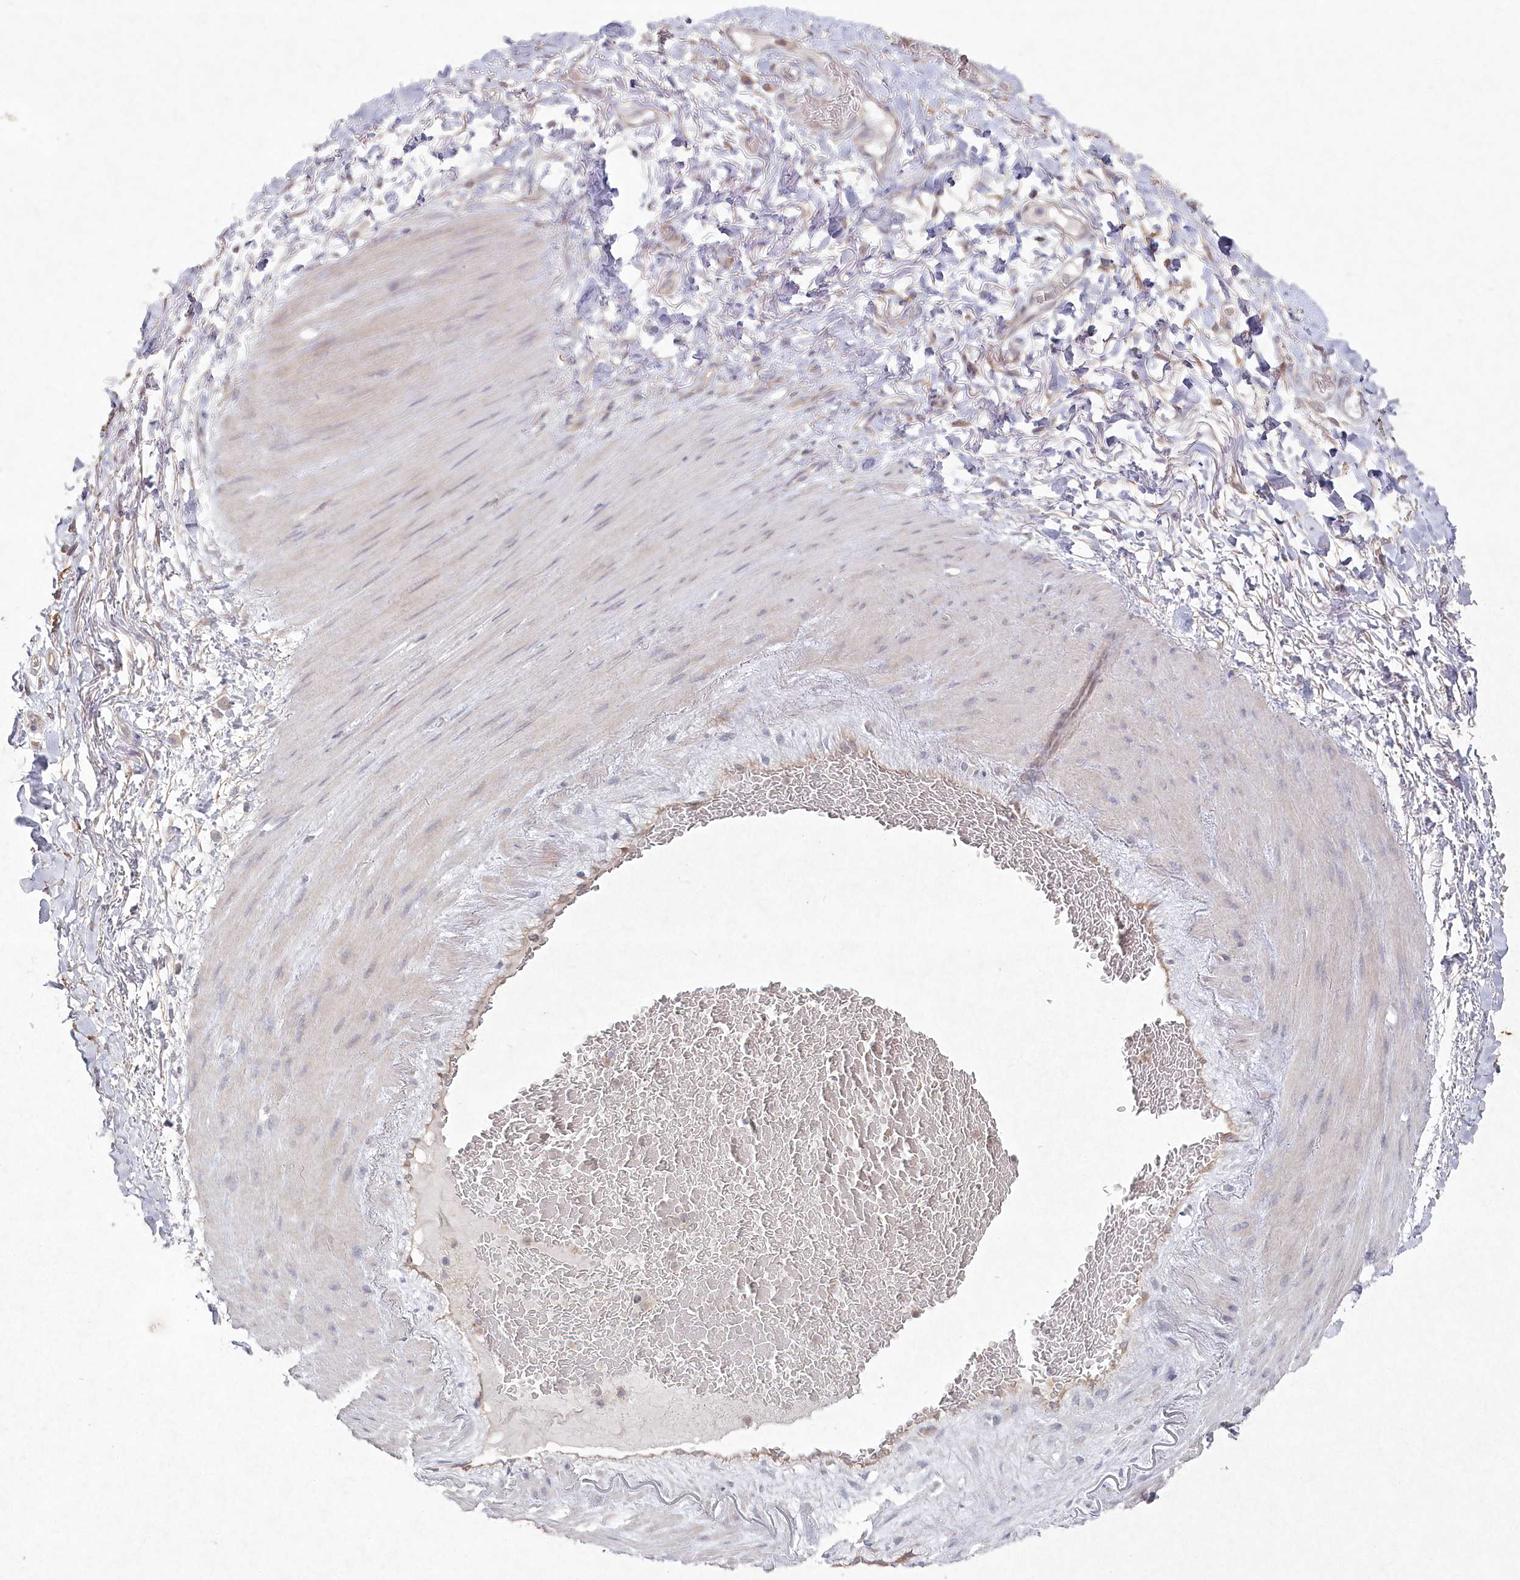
{"staining": {"intensity": "weak", "quantity": ">75%", "location": "cytoplasmic/membranous"}, "tissue": "adipose tissue", "cell_type": "Adipocytes", "image_type": "normal", "snomed": [{"axis": "morphology", "description": "Normal tissue, NOS"}, {"axis": "morphology", "description": "Adenocarcinoma, NOS"}, {"axis": "topography", "description": "Esophagus"}], "caption": "Protein expression by immunohistochemistry (IHC) demonstrates weak cytoplasmic/membranous expression in about >75% of adipocytes in benign adipose tissue.", "gene": "TGFBRAP1", "patient": {"sex": "male", "age": 62}}